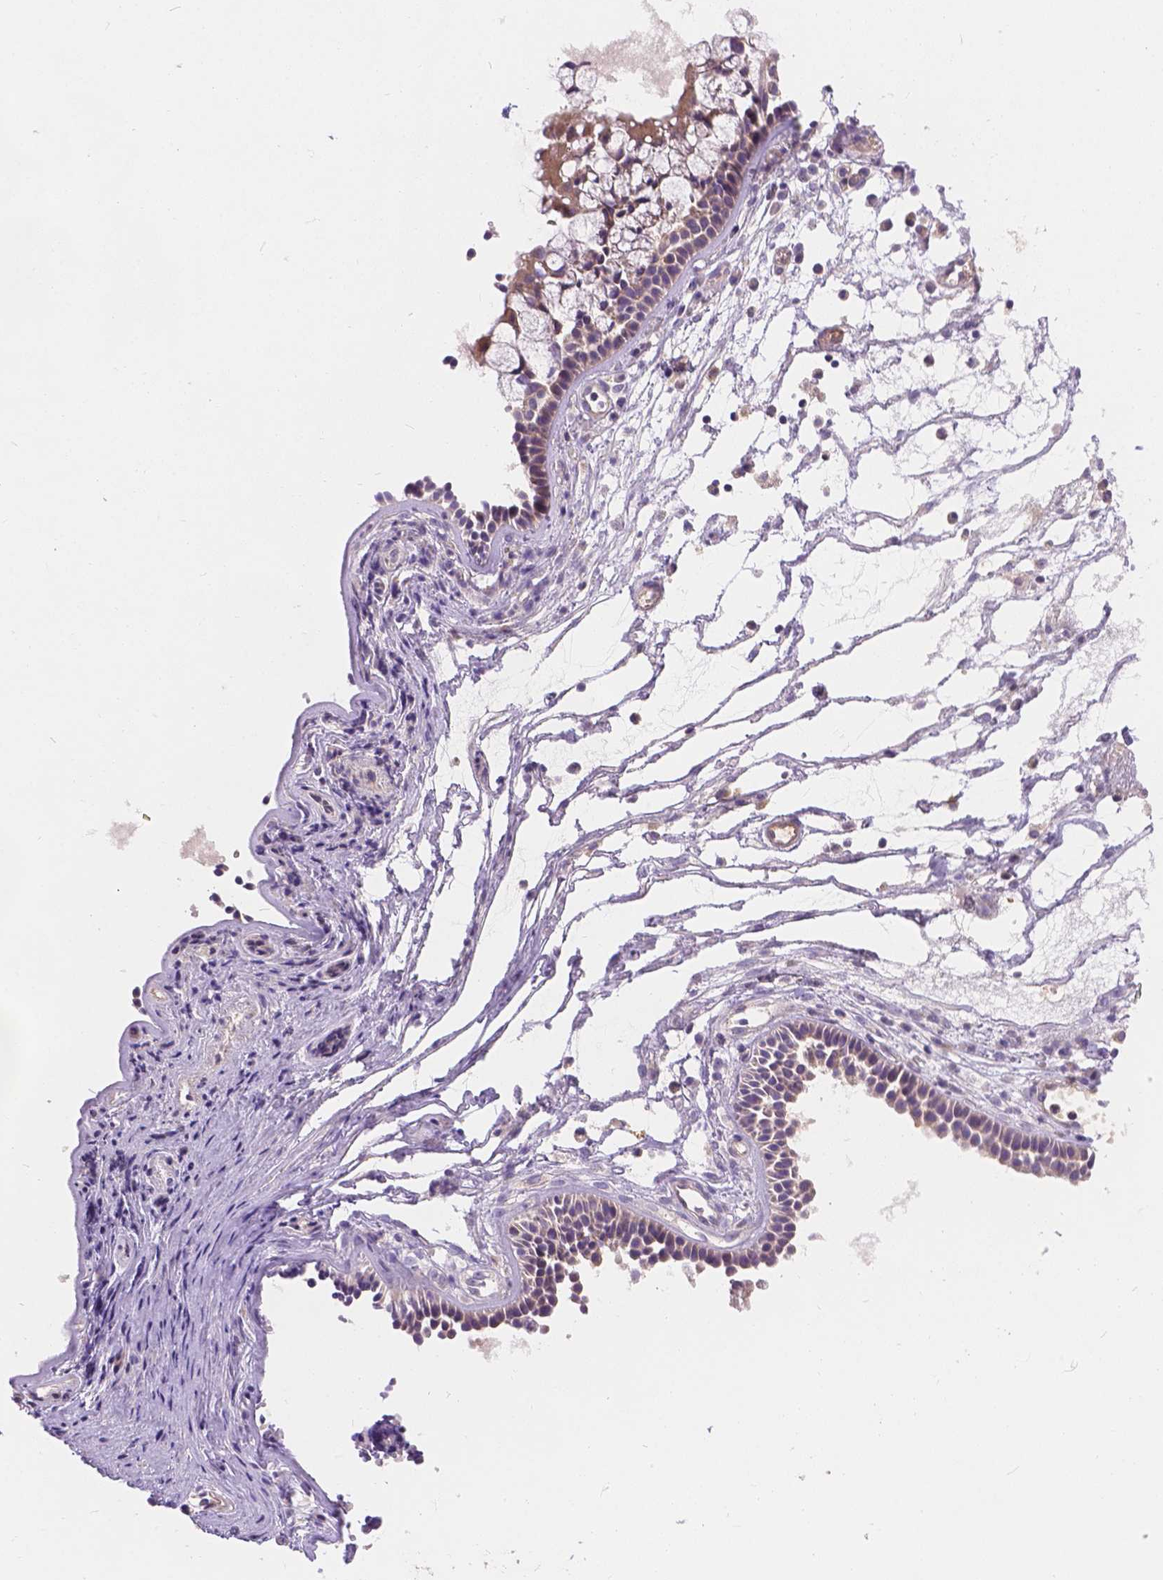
{"staining": {"intensity": "moderate", "quantity": "25%-75%", "location": "cytoplasmic/membranous"}, "tissue": "nasopharynx", "cell_type": "Respiratory epithelial cells", "image_type": "normal", "snomed": [{"axis": "morphology", "description": "Normal tissue, NOS"}, {"axis": "topography", "description": "Nasopharynx"}], "caption": "Protein staining shows moderate cytoplasmic/membranous staining in approximately 25%-75% of respiratory epithelial cells in normal nasopharynx. Nuclei are stained in blue.", "gene": "CDK10", "patient": {"sex": "male", "age": 31}}